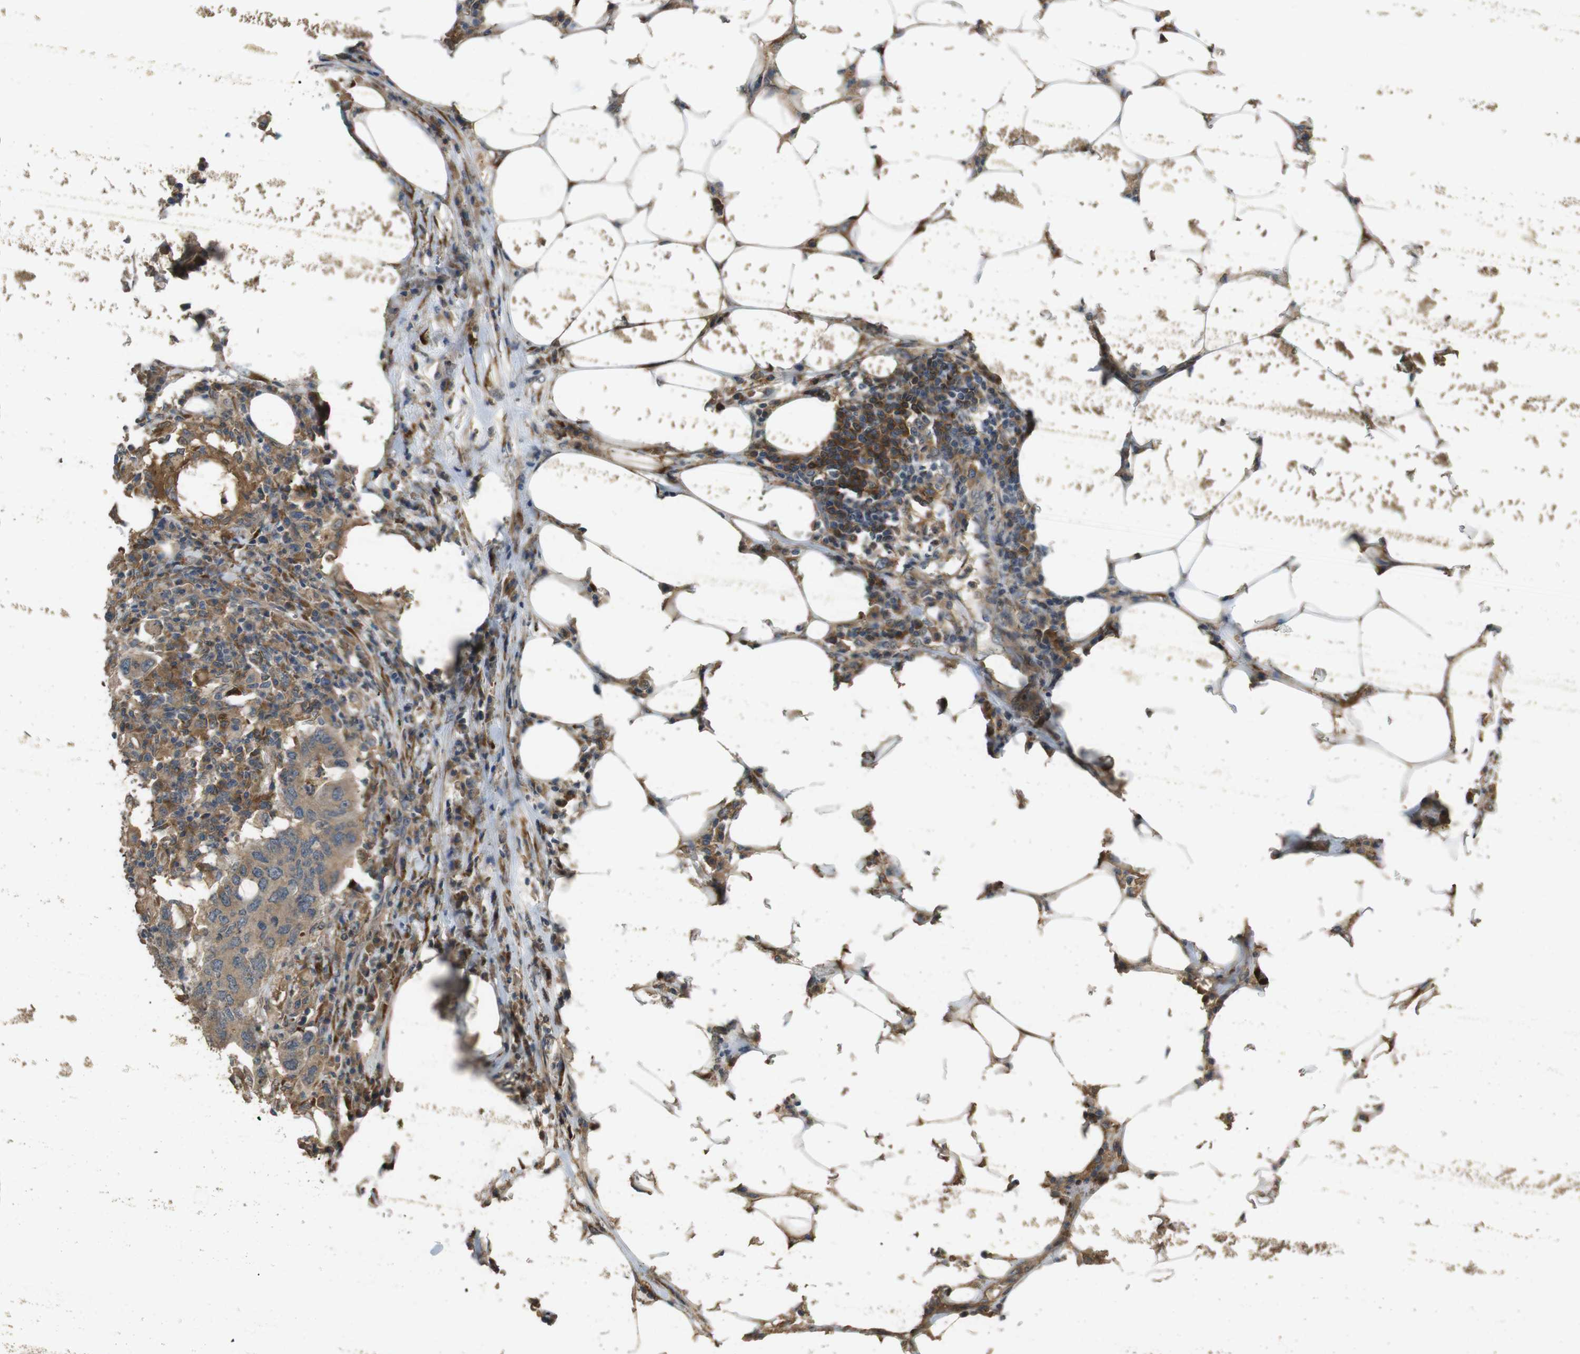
{"staining": {"intensity": "moderate", "quantity": ">75%", "location": "cytoplasmic/membranous"}, "tissue": "colorectal cancer", "cell_type": "Tumor cells", "image_type": "cancer", "snomed": [{"axis": "morphology", "description": "Adenocarcinoma, NOS"}, {"axis": "topography", "description": "Colon"}], "caption": "A medium amount of moderate cytoplasmic/membranous positivity is identified in about >75% of tumor cells in adenocarcinoma (colorectal) tissue.", "gene": "ARHGAP24", "patient": {"sex": "male", "age": 71}}